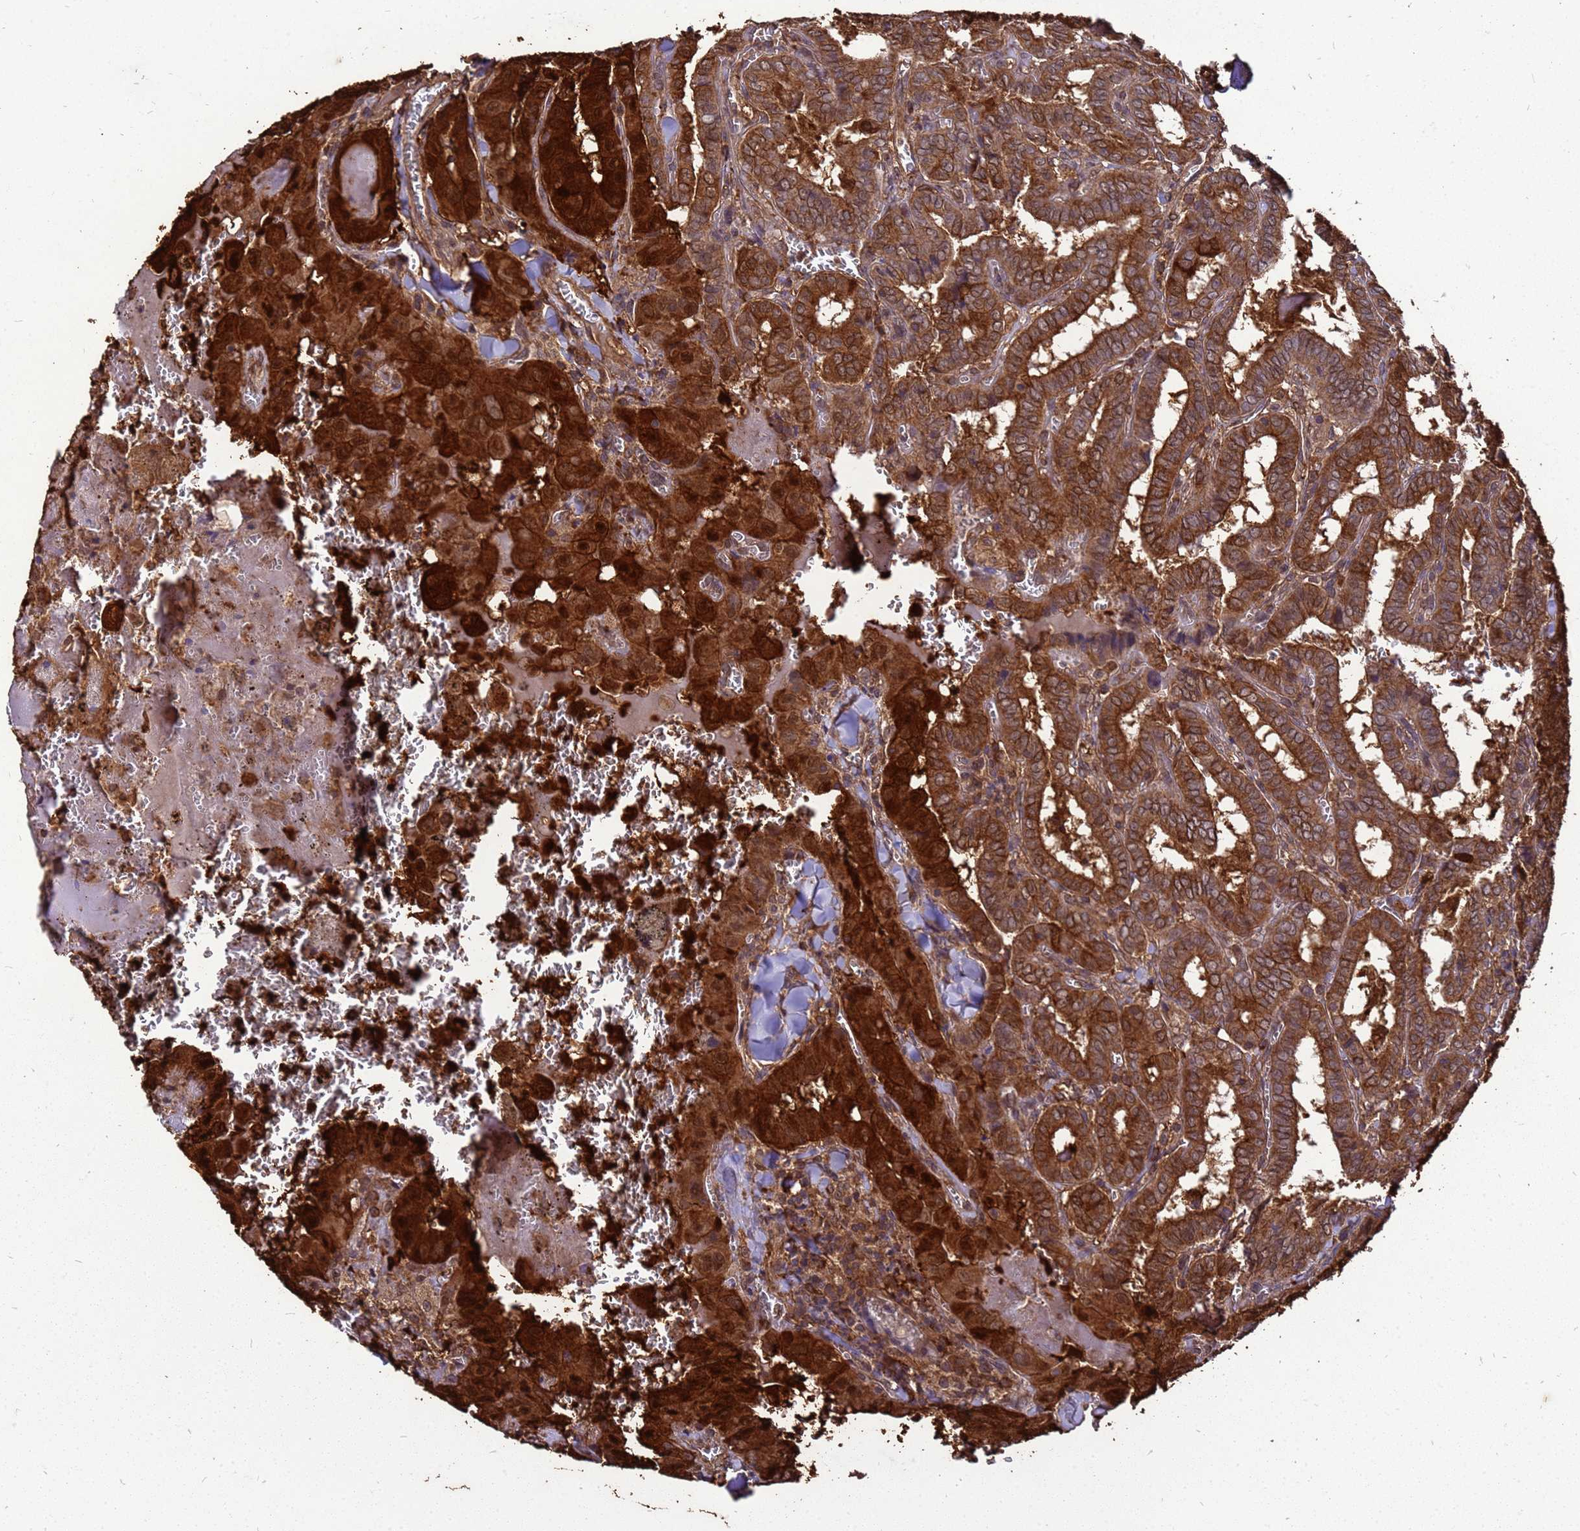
{"staining": {"intensity": "strong", "quantity": ">75%", "location": "cytoplasmic/membranous"}, "tissue": "thyroid cancer", "cell_type": "Tumor cells", "image_type": "cancer", "snomed": [{"axis": "morphology", "description": "Papillary adenocarcinoma, NOS"}, {"axis": "topography", "description": "Thyroid gland"}], "caption": "A micrograph showing strong cytoplasmic/membranous positivity in about >75% of tumor cells in papillary adenocarcinoma (thyroid), as visualized by brown immunohistochemical staining.", "gene": "ZNF618", "patient": {"sex": "female", "age": 72}}